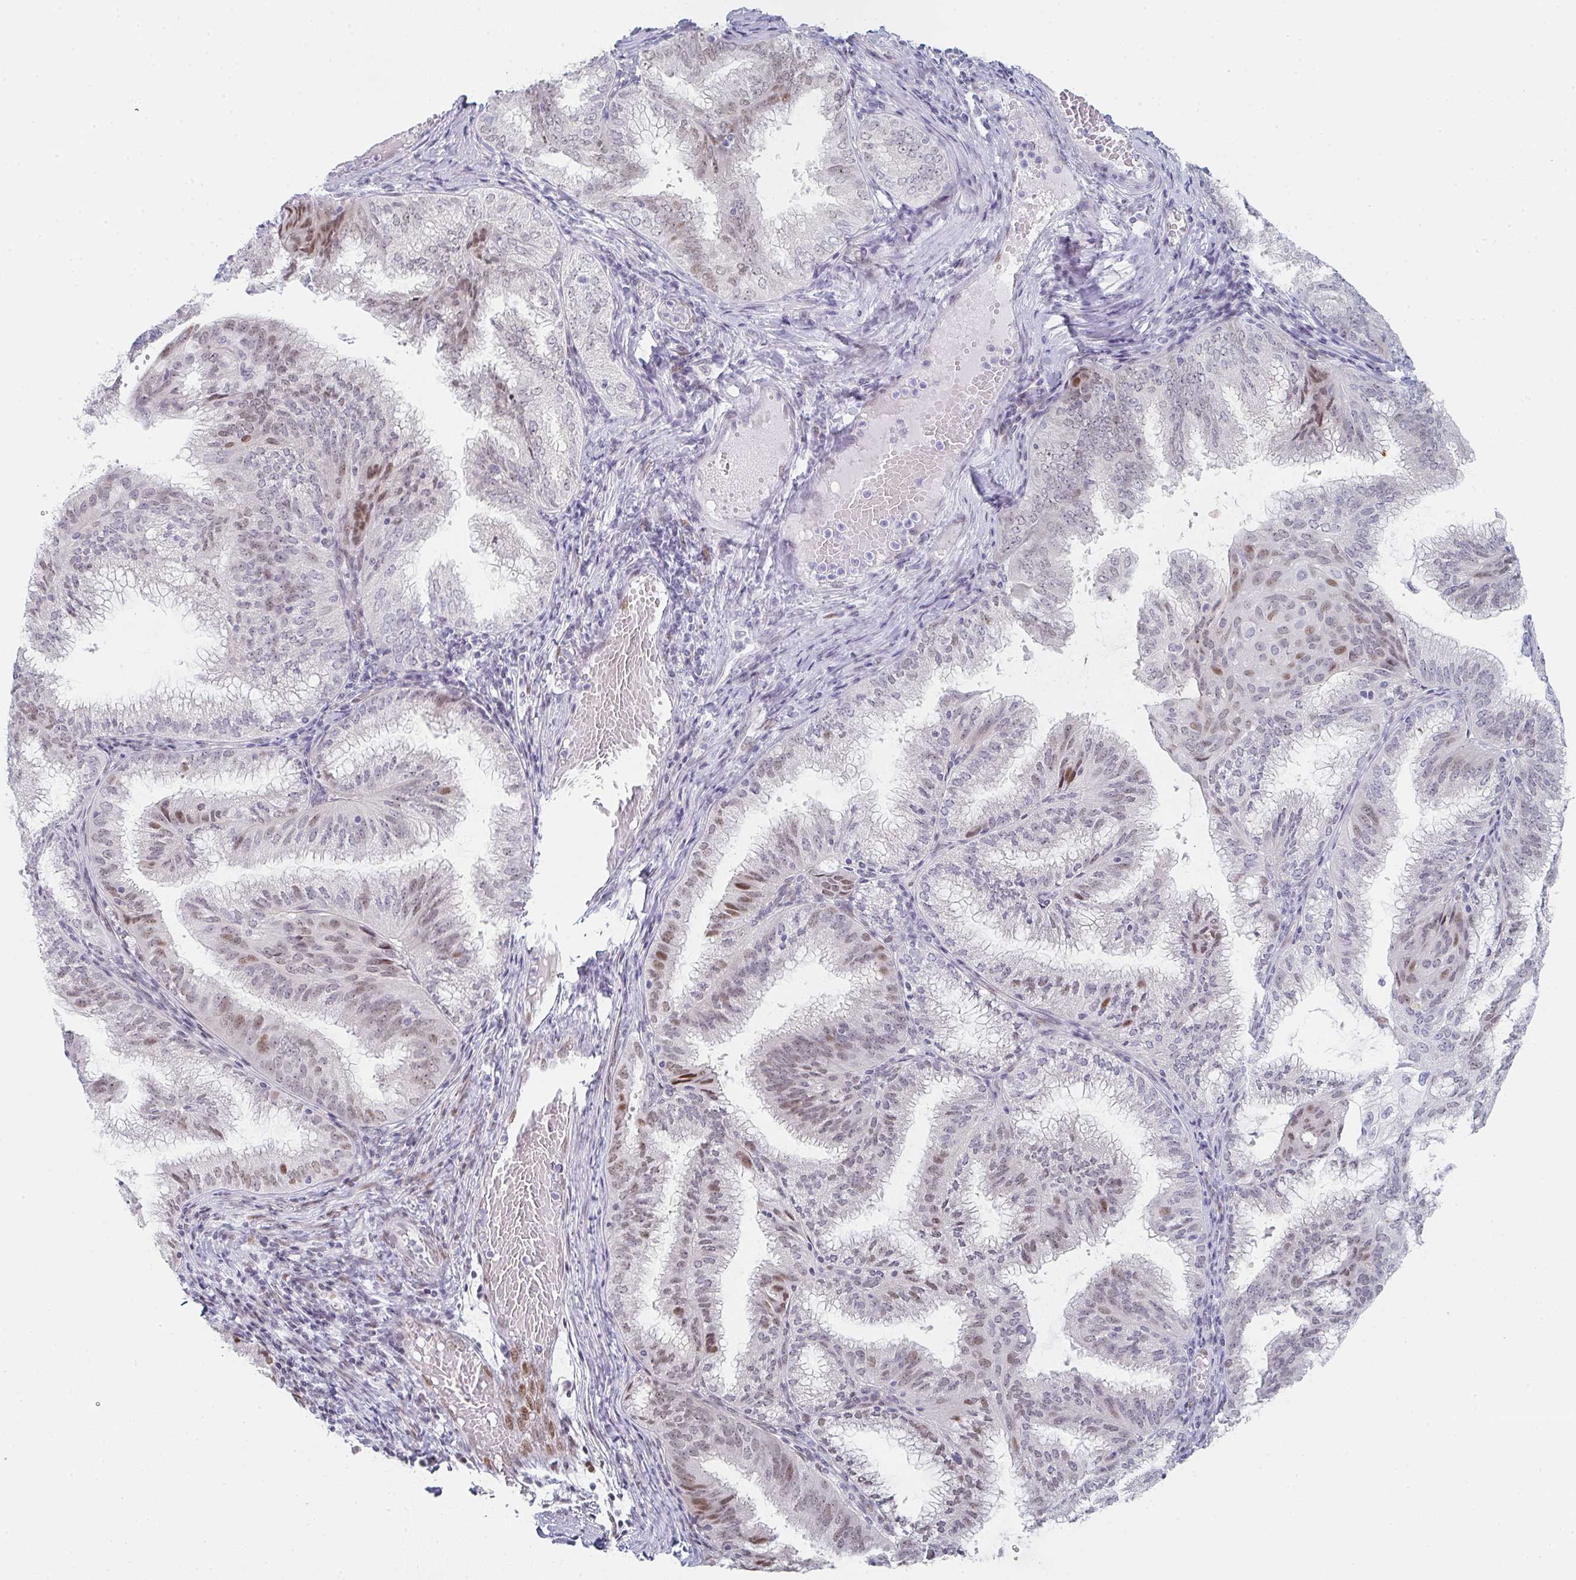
{"staining": {"intensity": "moderate", "quantity": ">75%", "location": "nuclear"}, "tissue": "endometrial cancer", "cell_type": "Tumor cells", "image_type": "cancer", "snomed": [{"axis": "morphology", "description": "Adenocarcinoma, NOS"}, {"axis": "topography", "description": "Endometrium"}], "caption": "Protein expression by immunohistochemistry (IHC) shows moderate nuclear expression in about >75% of tumor cells in endometrial adenocarcinoma. The protein of interest is shown in brown color, while the nuclei are stained blue.", "gene": "POU2AF2", "patient": {"sex": "female", "age": 49}}